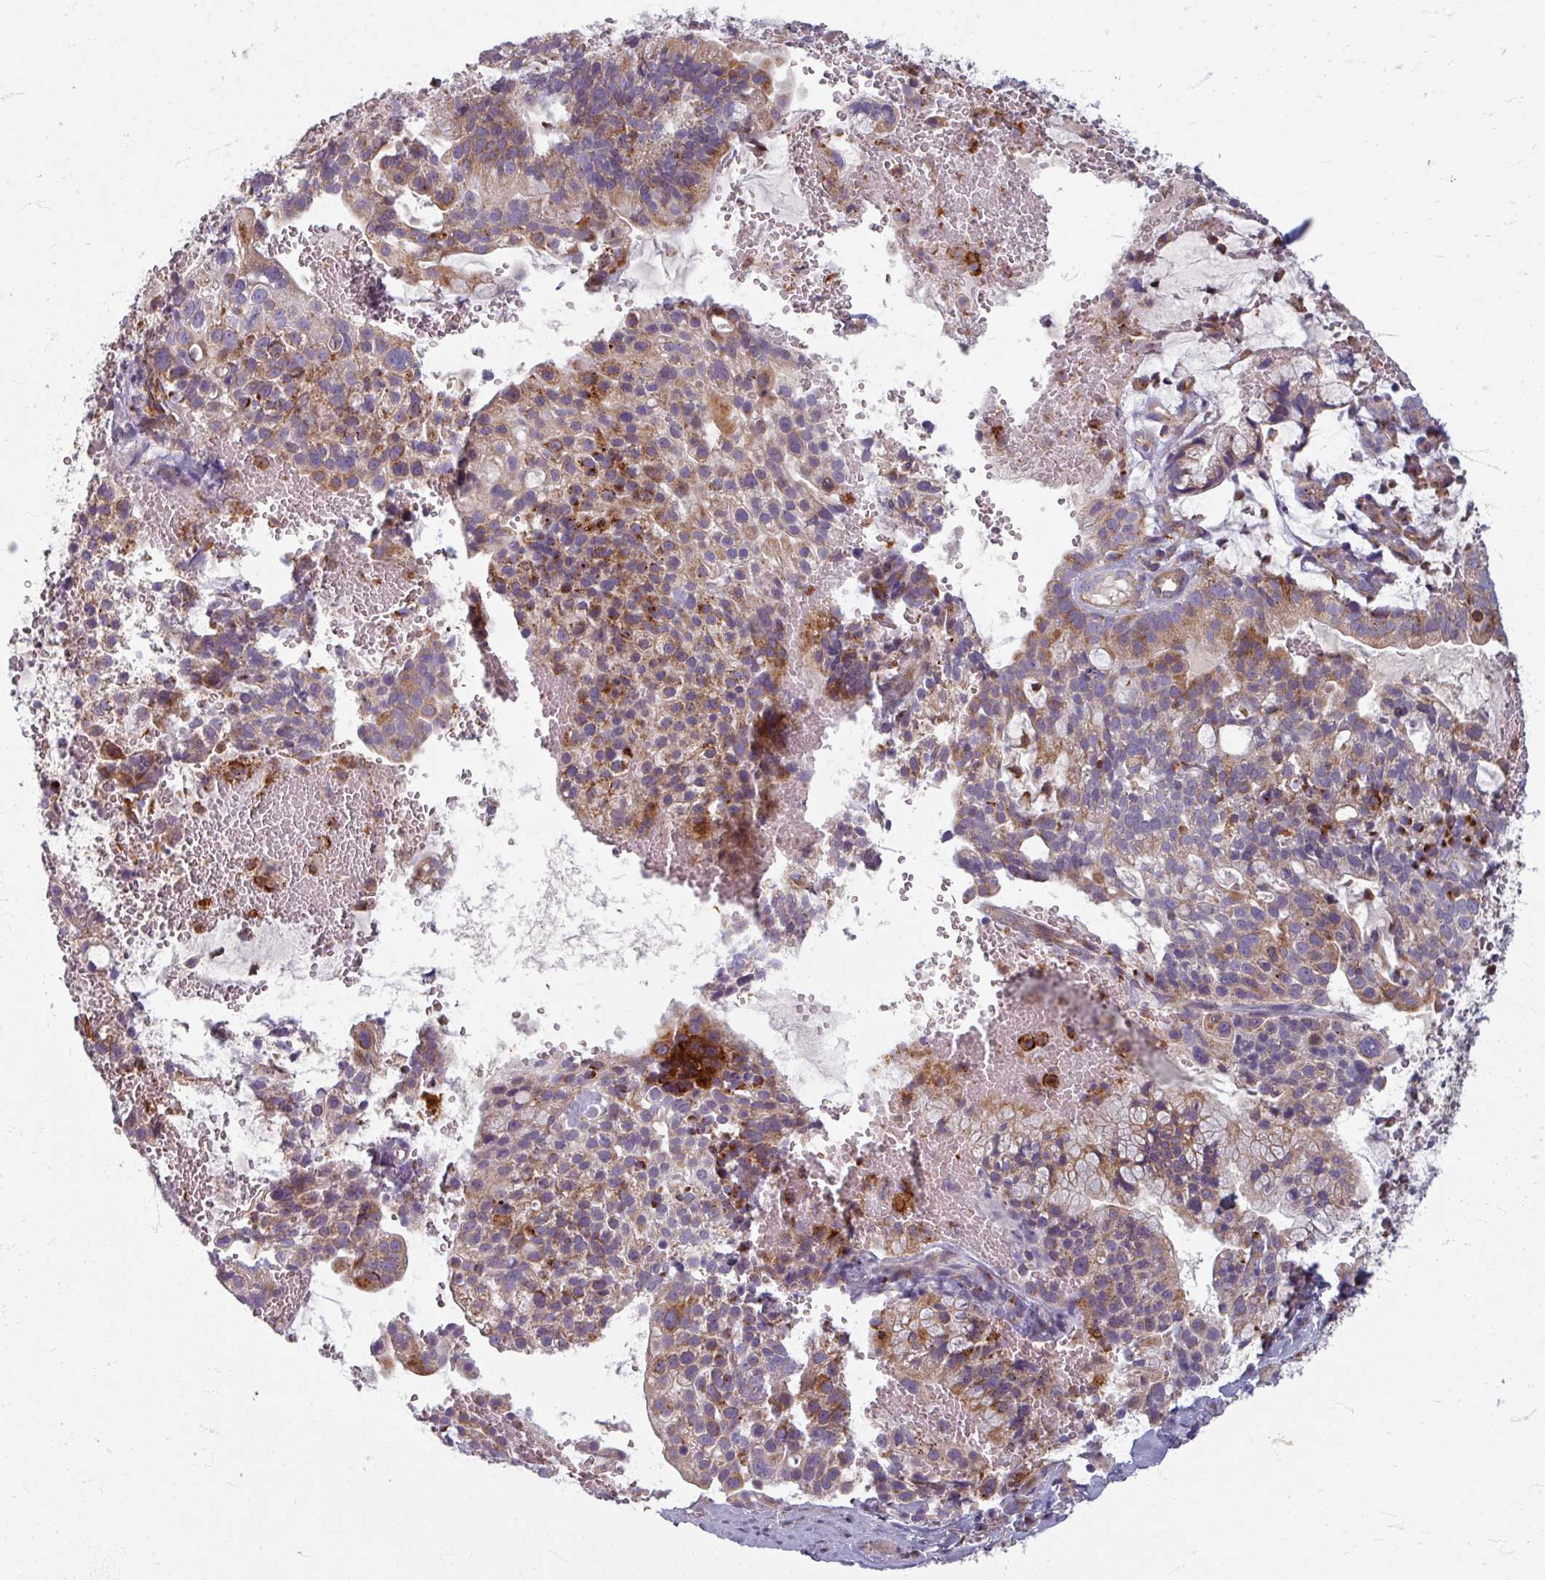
{"staining": {"intensity": "moderate", "quantity": "25%-75%", "location": "cytoplasmic/membranous"}, "tissue": "cervical cancer", "cell_type": "Tumor cells", "image_type": "cancer", "snomed": [{"axis": "morphology", "description": "Adenocarcinoma, NOS"}, {"axis": "topography", "description": "Cervix"}], "caption": "This is a histology image of immunohistochemistry staining of cervical cancer (adenocarcinoma), which shows moderate positivity in the cytoplasmic/membranous of tumor cells.", "gene": "GABARAPL1", "patient": {"sex": "female", "age": 41}}